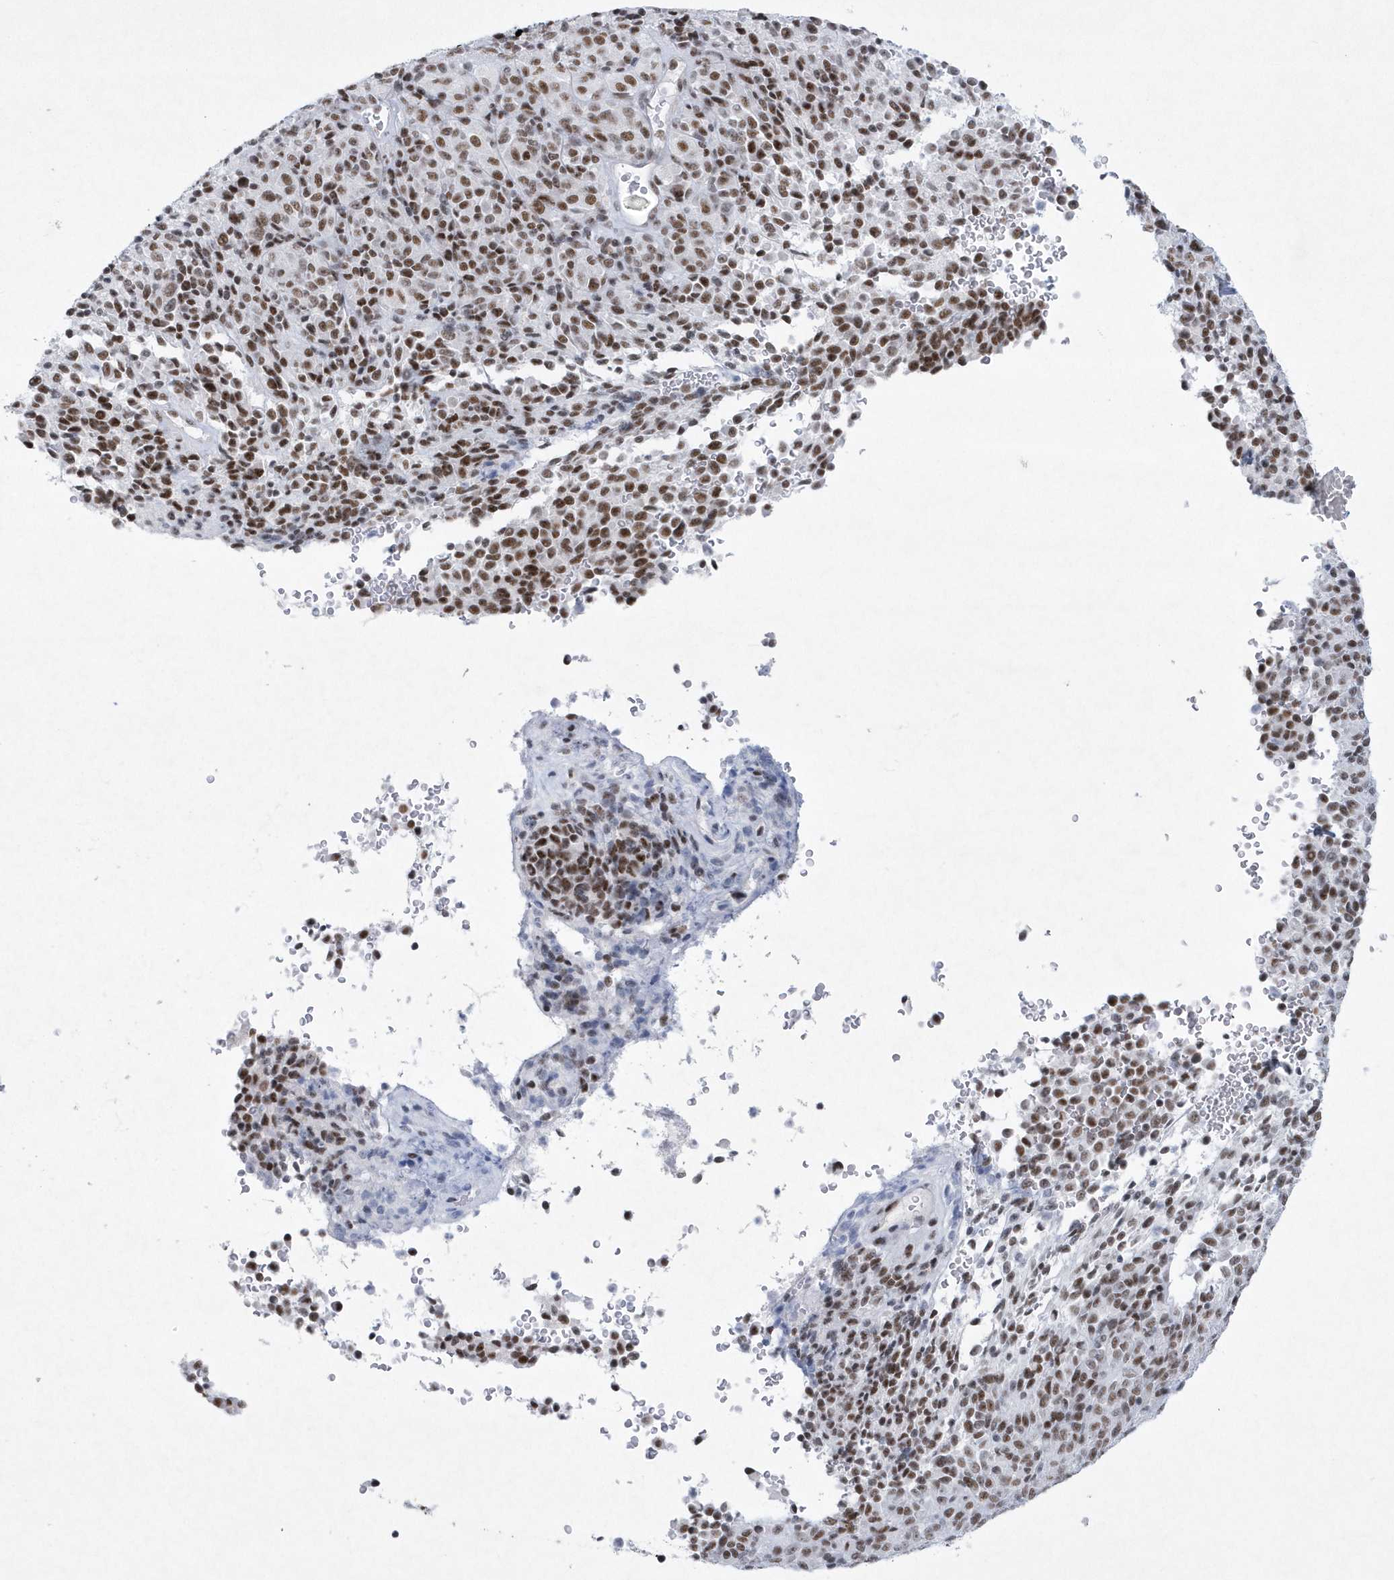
{"staining": {"intensity": "moderate", "quantity": ">75%", "location": "nuclear"}, "tissue": "melanoma", "cell_type": "Tumor cells", "image_type": "cancer", "snomed": [{"axis": "morphology", "description": "Malignant melanoma, Metastatic site"}, {"axis": "topography", "description": "Brain"}], "caption": "Malignant melanoma (metastatic site) tissue exhibits moderate nuclear positivity in about >75% of tumor cells (DAB (3,3'-diaminobenzidine) = brown stain, brightfield microscopy at high magnification).", "gene": "DCLRE1A", "patient": {"sex": "female", "age": 56}}